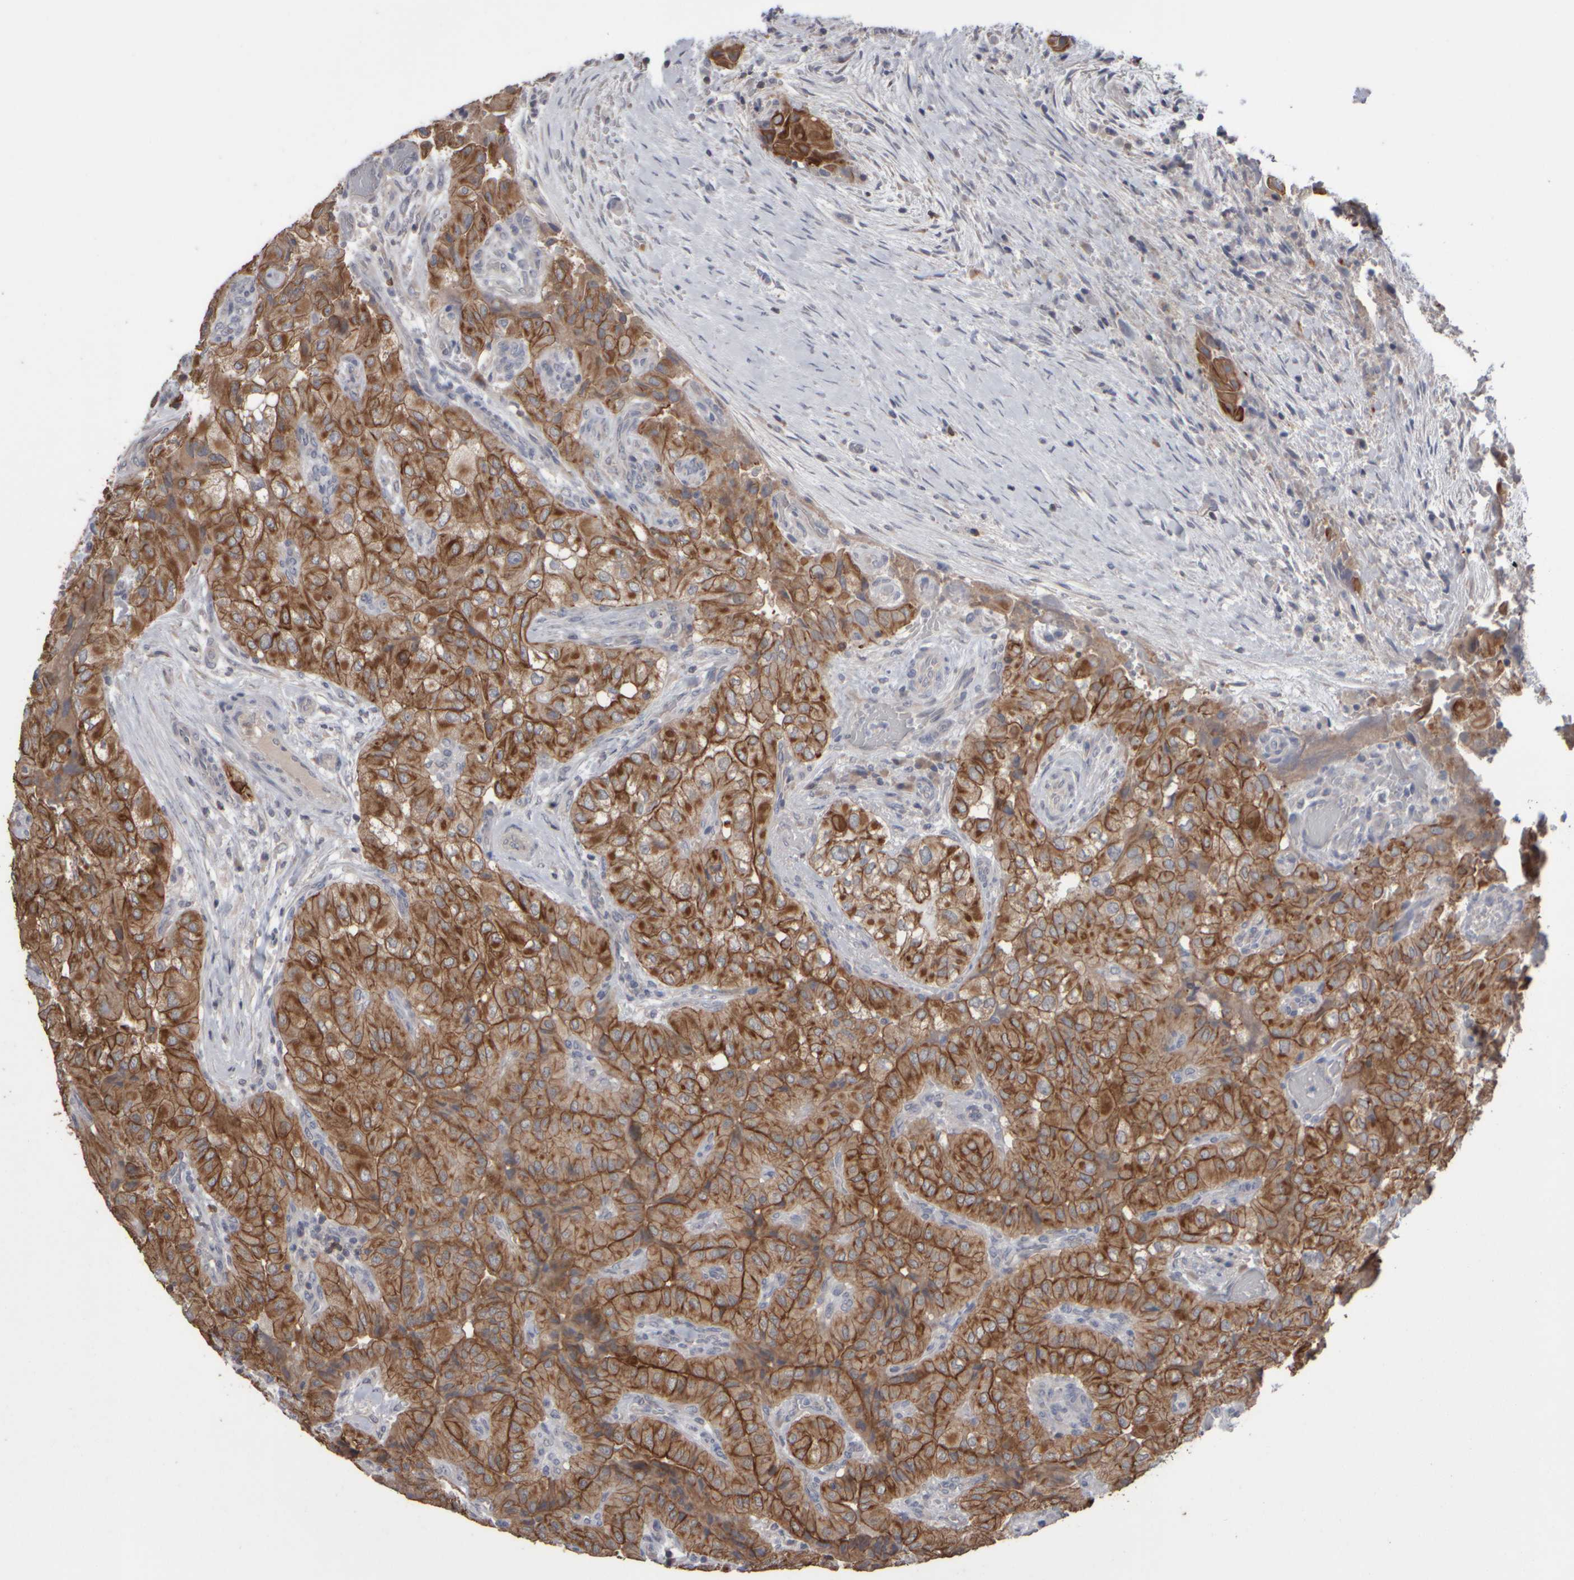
{"staining": {"intensity": "moderate", "quantity": ">75%", "location": "cytoplasmic/membranous"}, "tissue": "thyroid cancer", "cell_type": "Tumor cells", "image_type": "cancer", "snomed": [{"axis": "morphology", "description": "Papillary adenocarcinoma, NOS"}, {"axis": "topography", "description": "Thyroid gland"}], "caption": "A photomicrograph of papillary adenocarcinoma (thyroid) stained for a protein exhibits moderate cytoplasmic/membranous brown staining in tumor cells.", "gene": "EPHX2", "patient": {"sex": "female", "age": 59}}